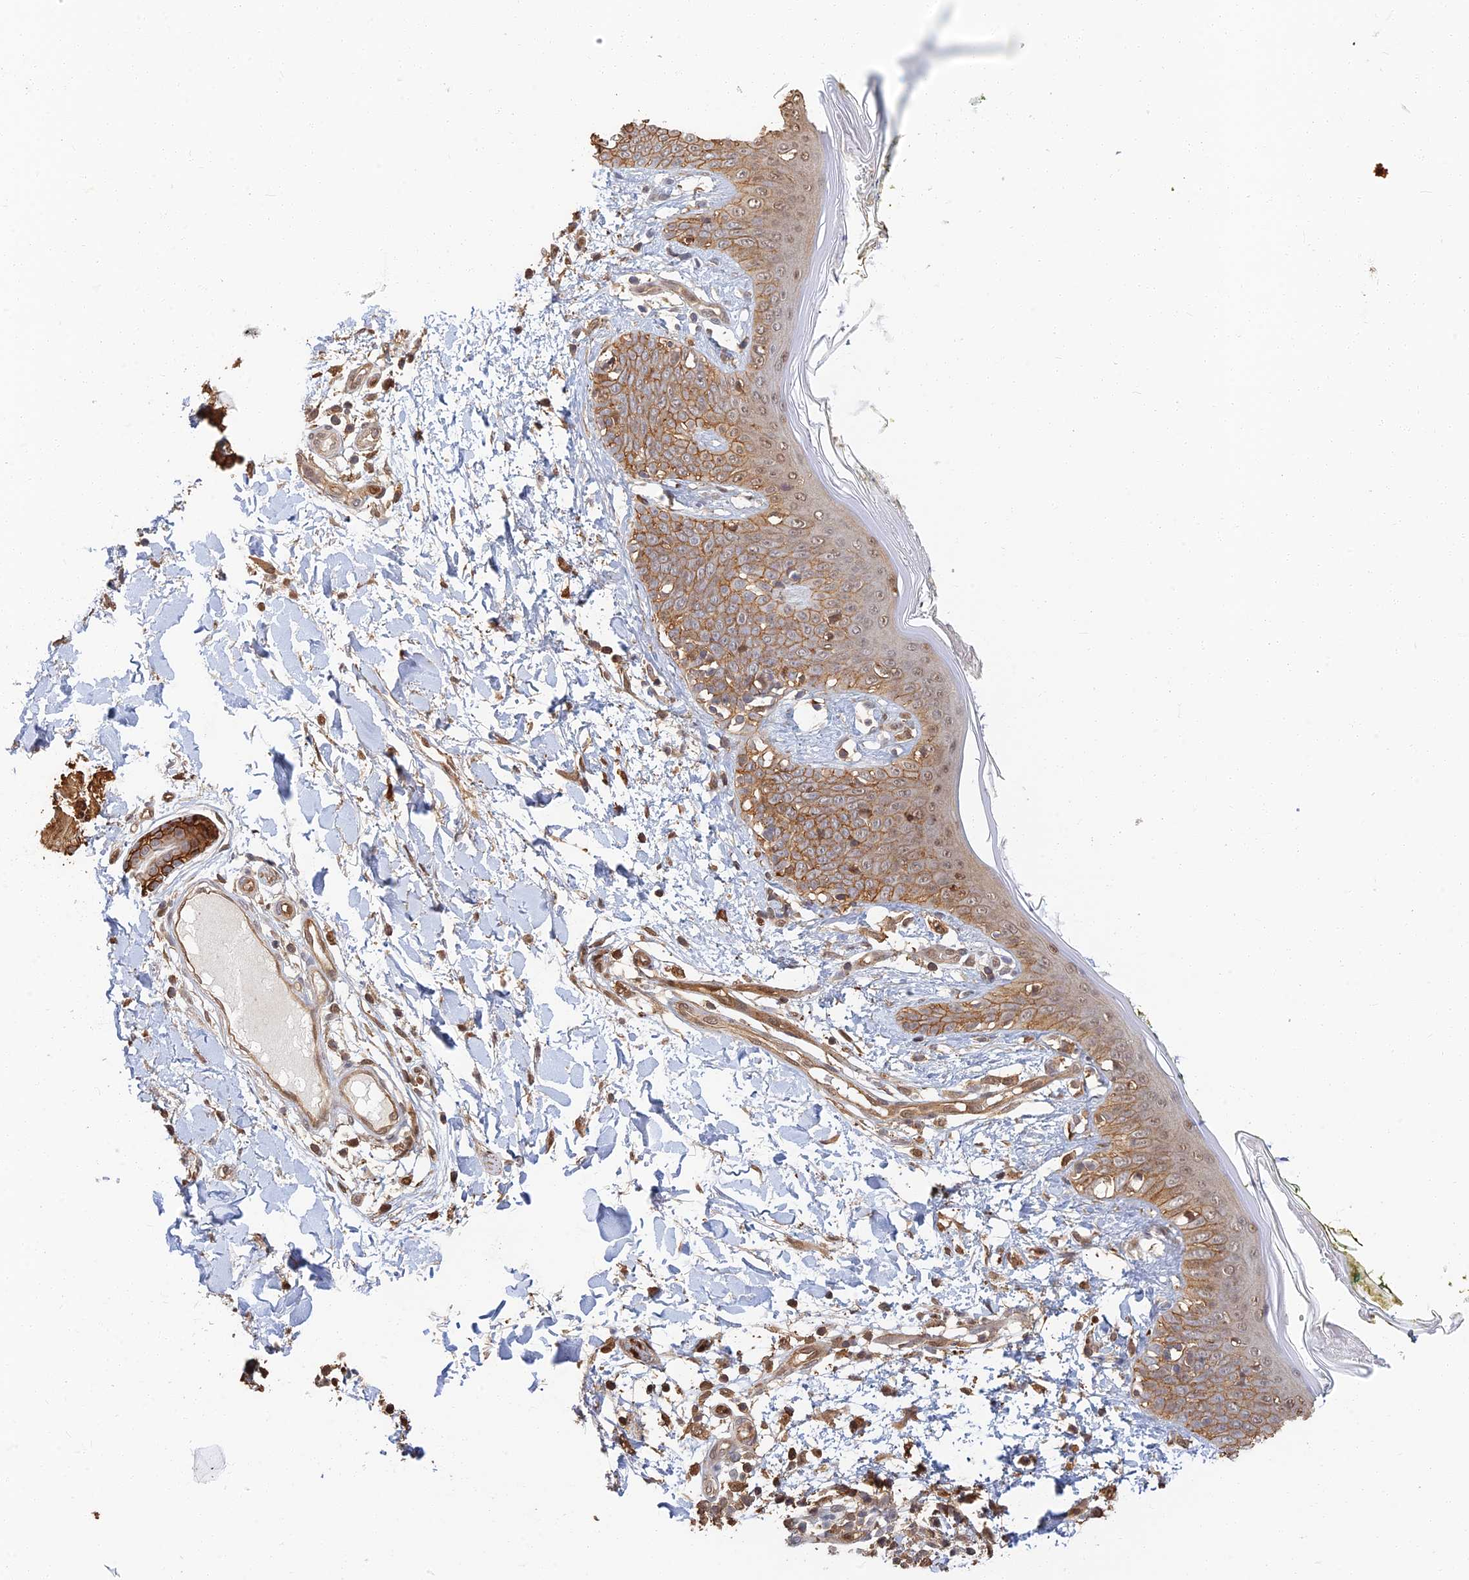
{"staining": {"intensity": "moderate", "quantity": ">75%", "location": "cytoplasmic/membranous,nuclear"}, "tissue": "skin", "cell_type": "Fibroblasts", "image_type": "normal", "snomed": [{"axis": "morphology", "description": "Normal tissue, NOS"}, {"axis": "topography", "description": "Skin"}], "caption": "Protein staining of unremarkable skin exhibits moderate cytoplasmic/membranous,nuclear expression in approximately >75% of fibroblasts. Nuclei are stained in blue.", "gene": "LRRN3", "patient": {"sex": "female", "age": 34}}